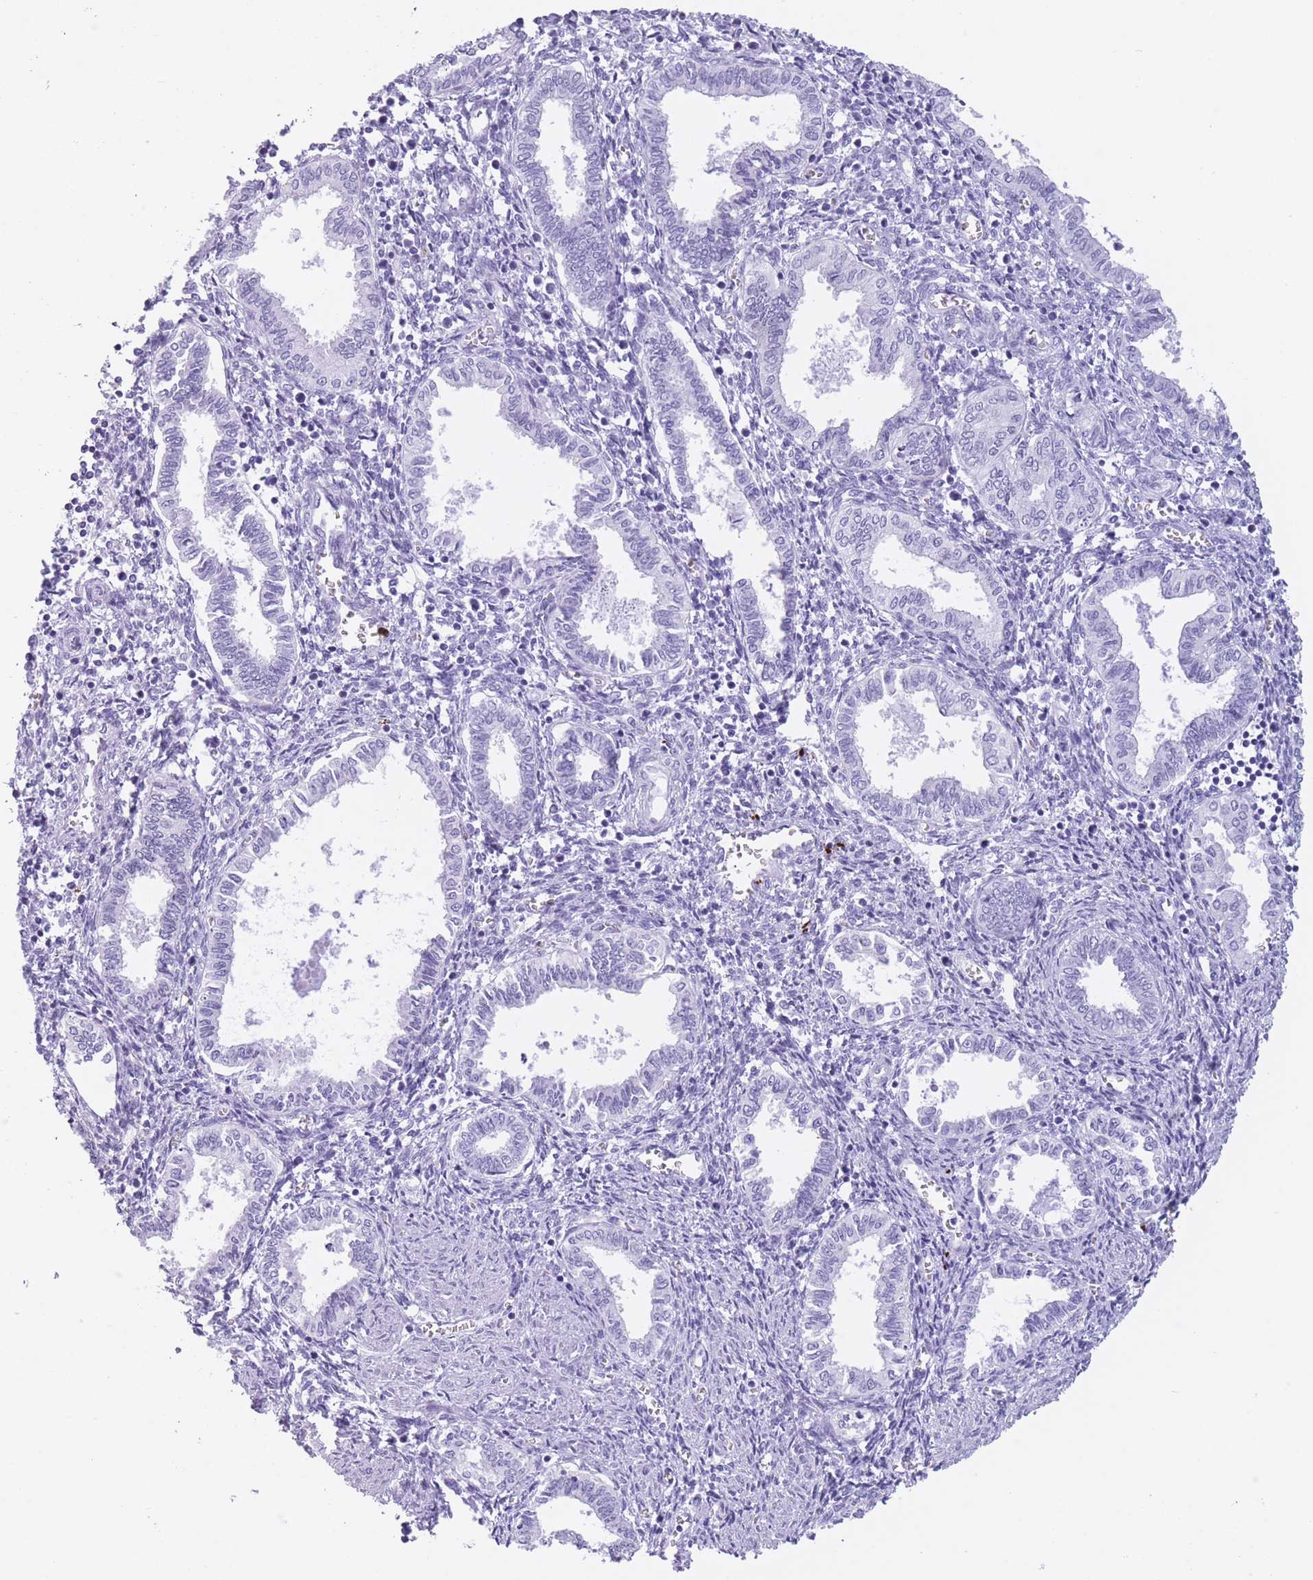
{"staining": {"intensity": "negative", "quantity": "none", "location": "none"}, "tissue": "endometrium", "cell_type": "Cells in endometrial stroma", "image_type": "normal", "snomed": [{"axis": "morphology", "description": "Normal tissue, NOS"}, {"axis": "topography", "description": "Endometrium"}], "caption": "Immunohistochemistry (IHC) micrograph of benign human endometrium stained for a protein (brown), which reveals no expression in cells in endometrial stroma.", "gene": "OR4F16", "patient": {"sex": "female", "age": 37}}